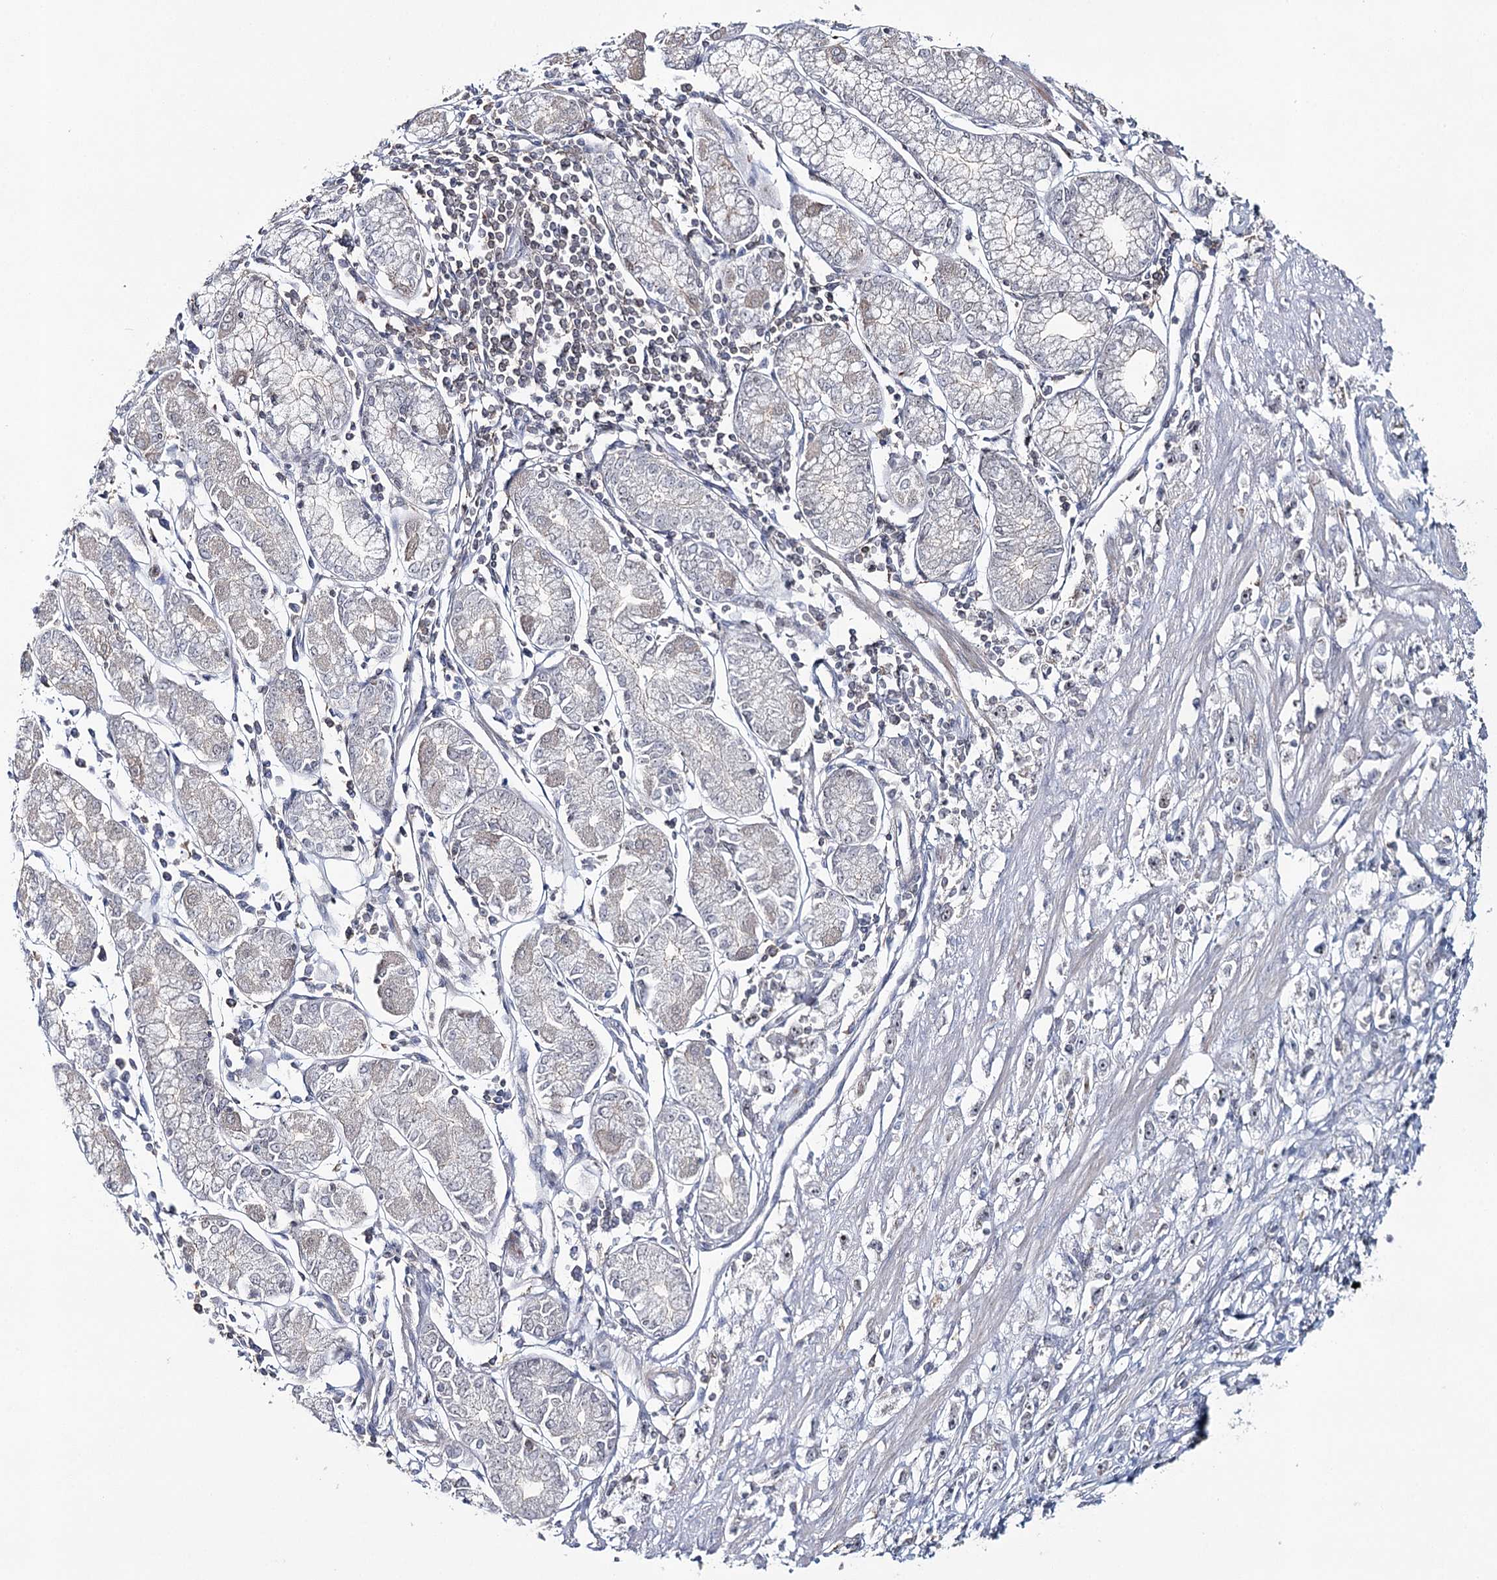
{"staining": {"intensity": "negative", "quantity": "none", "location": "none"}, "tissue": "stomach cancer", "cell_type": "Tumor cells", "image_type": "cancer", "snomed": [{"axis": "morphology", "description": "Adenocarcinoma, NOS"}, {"axis": "topography", "description": "Stomach"}], "caption": "This is an immunohistochemistry micrograph of stomach cancer. There is no positivity in tumor cells.", "gene": "ZC3H8", "patient": {"sex": "female", "age": 59}}